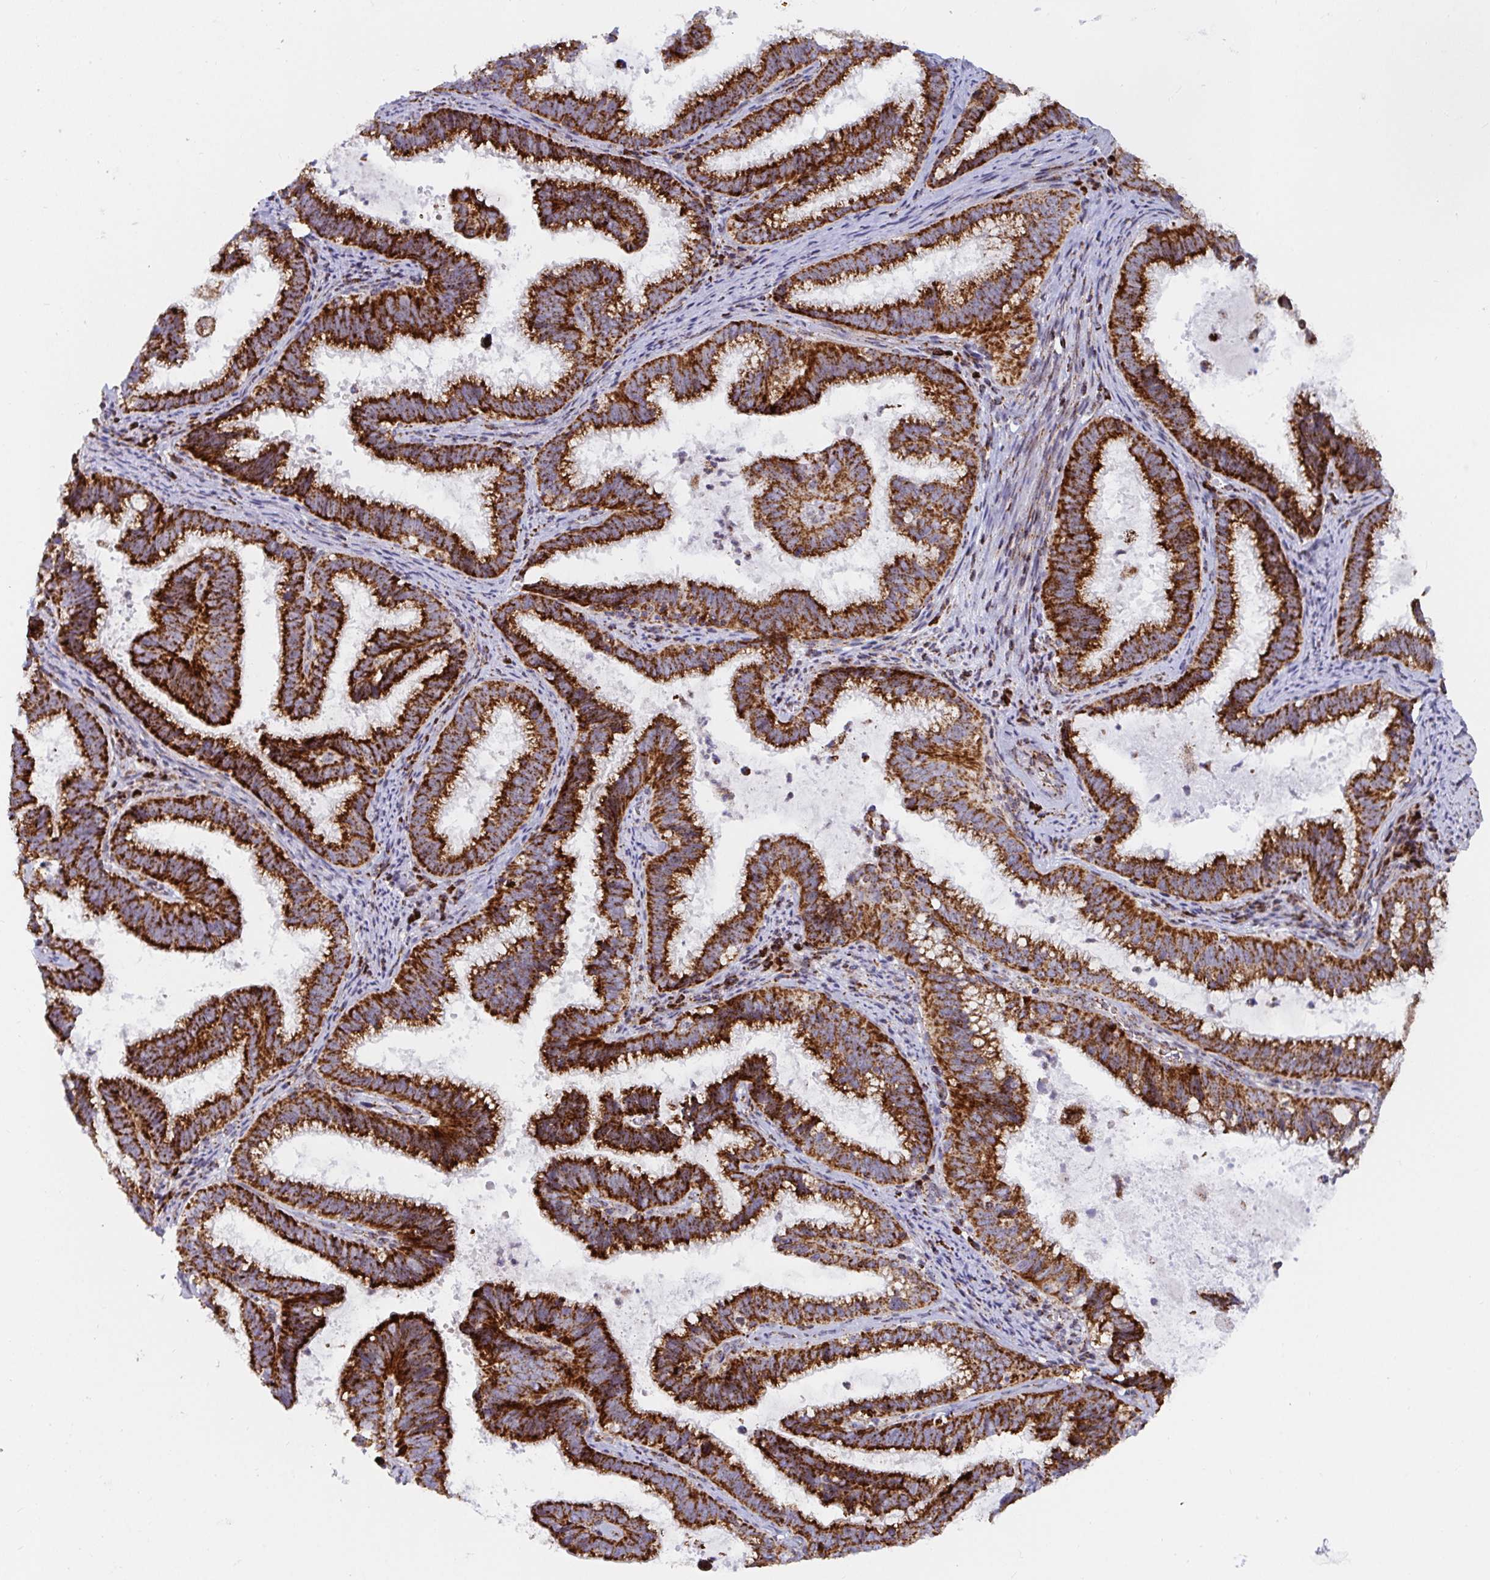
{"staining": {"intensity": "strong", "quantity": ">75%", "location": "cytoplasmic/membranous"}, "tissue": "cervical cancer", "cell_type": "Tumor cells", "image_type": "cancer", "snomed": [{"axis": "morphology", "description": "Adenocarcinoma, NOS"}, {"axis": "topography", "description": "Cervix"}], "caption": "Cervical cancer stained for a protein reveals strong cytoplasmic/membranous positivity in tumor cells.", "gene": "ATP5MJ", "patient": {"sex": "female", "age": 61}}